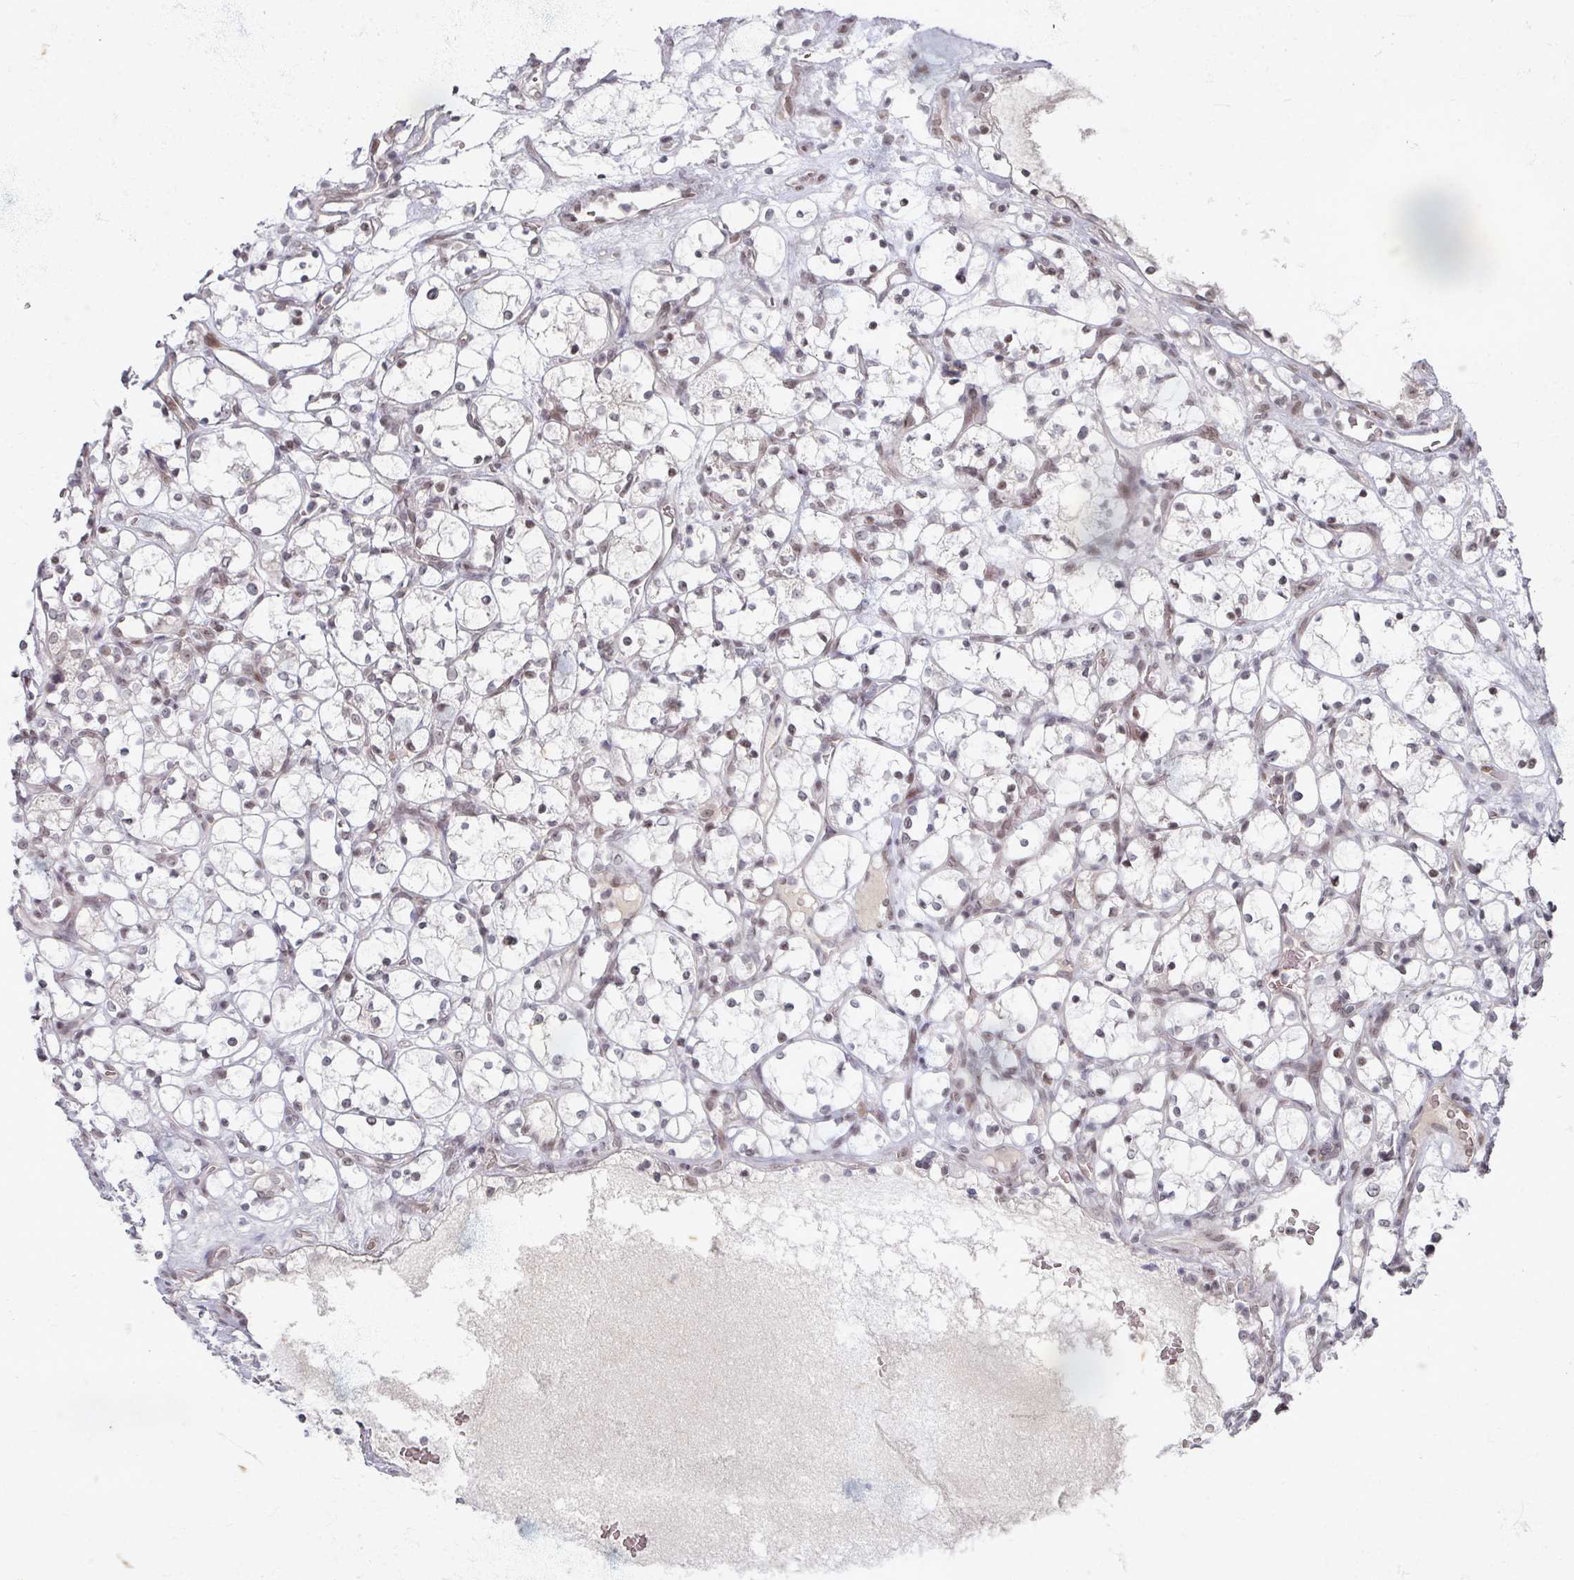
{"staining": {"intensity": "weak", "quantity": "<25%", "location": "nuclear"}, "tissue": "renal cancer", "cell_type": "Tumor cells", "image_type": "cancer", "snomed": [{"axis": "morphology", "description": "Adenocarcinoma, NOS"}, {"axis": "topography", "description": "Kidney"}], "caption": "Image shows no protein positivity in tumor cells of renal cancer tissue.", "gene": "PSKH1", "patient": {"sex": "female", "age": 69}}